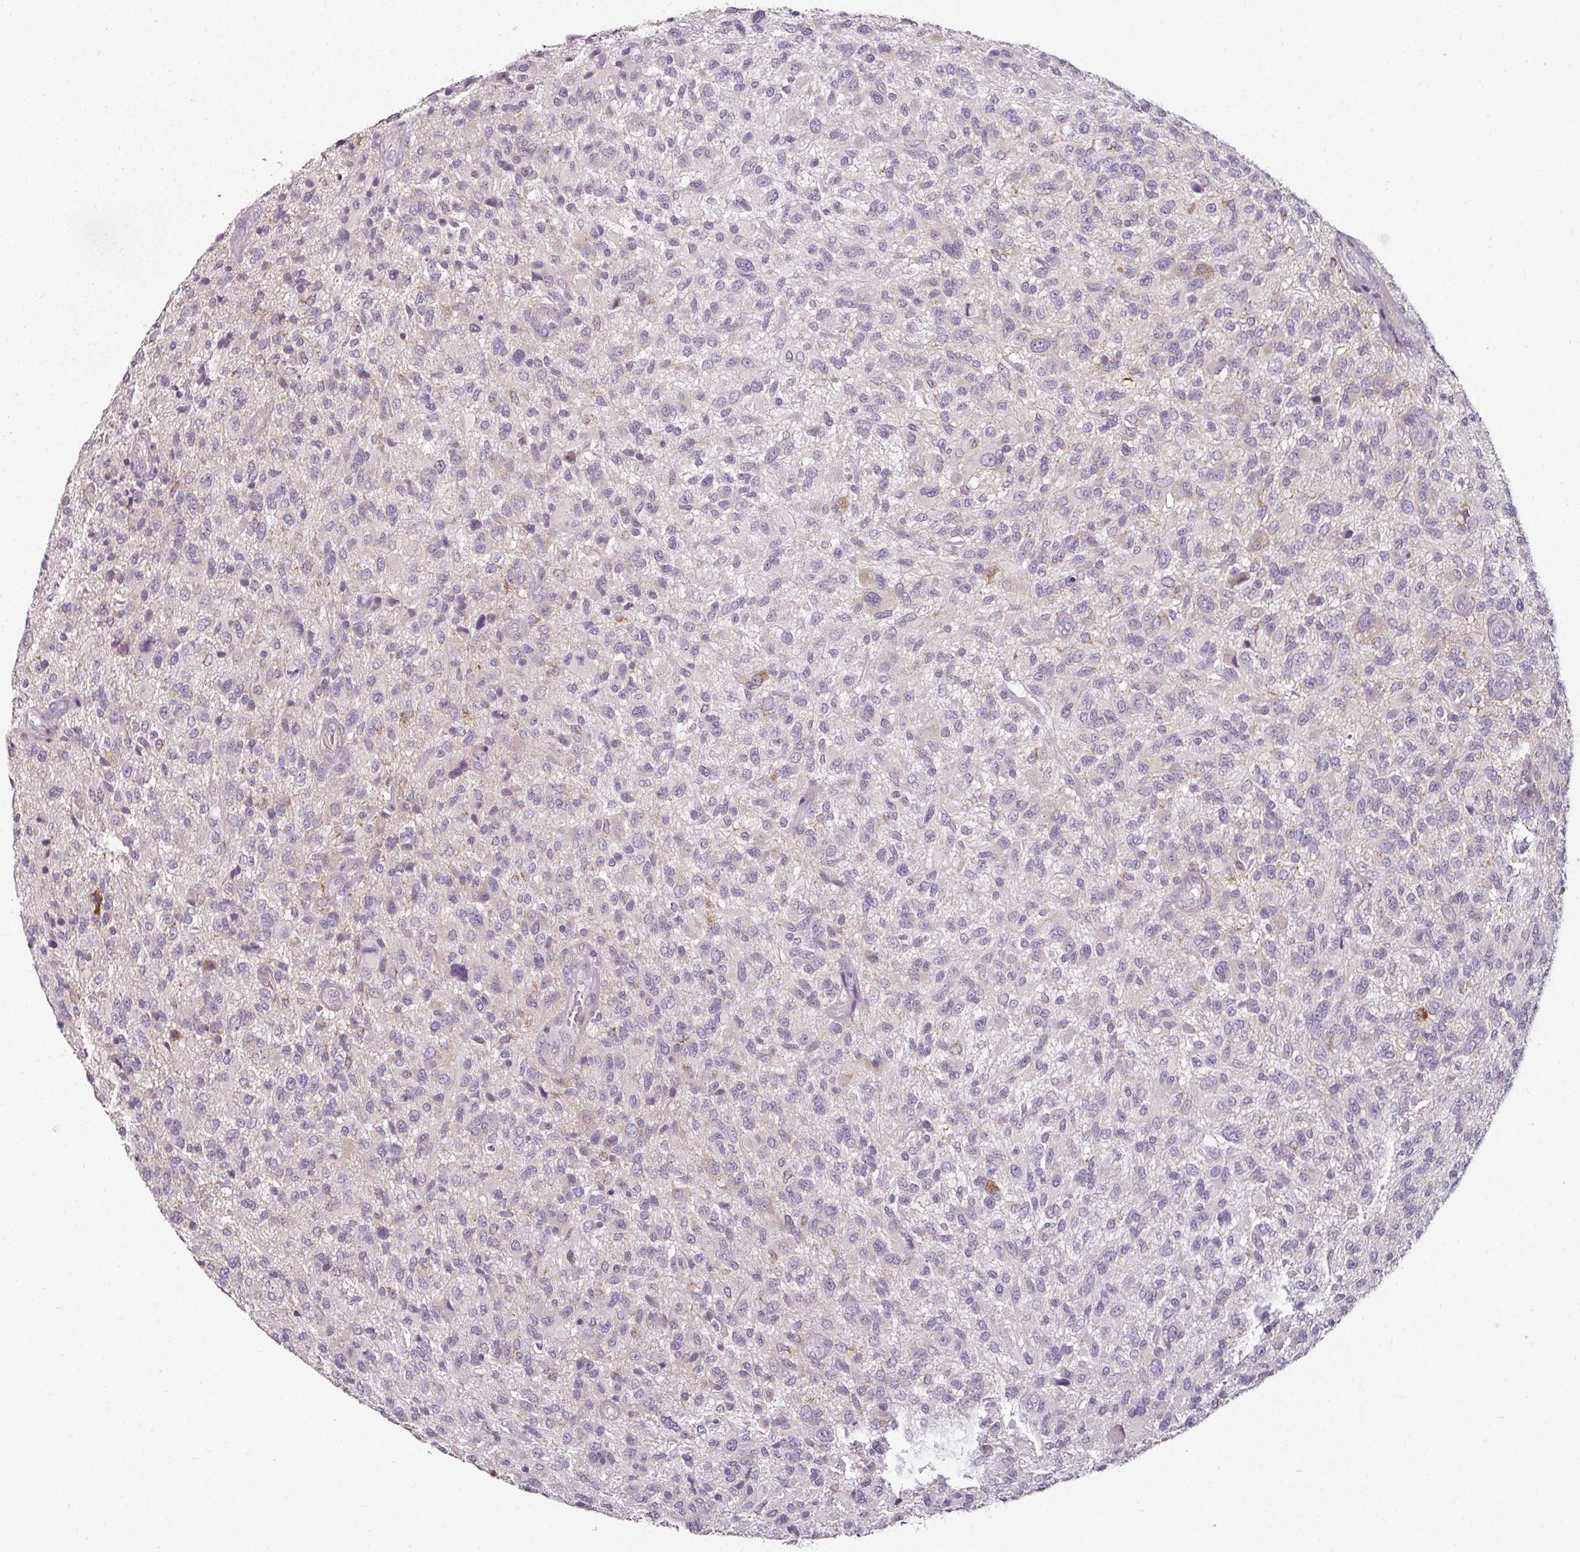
{"staining": {"intensity": "negative", "quantity": "none", "location": "none"}, "tissue": "glioma", "cell_type": "Tumor cells", "image_type": "cancer", "snomed": [{"axis": "morphology", "description": "Glioma, malignant, High grade"}, {"axis": "topography", "description": "Brain"}], "caption": "A micrograph of human malignant glioma (high-grade) is negative for staining in tumor cells. (Stains: DAB (3,3'-diaminobenzidine) immunohistochemistry (IHC) with hematoxylin counter stain, Microscopy: brightfield microscopy at high magnification).", "gene": "CAP2", "patient": {"sex": "male", "age": 47}}